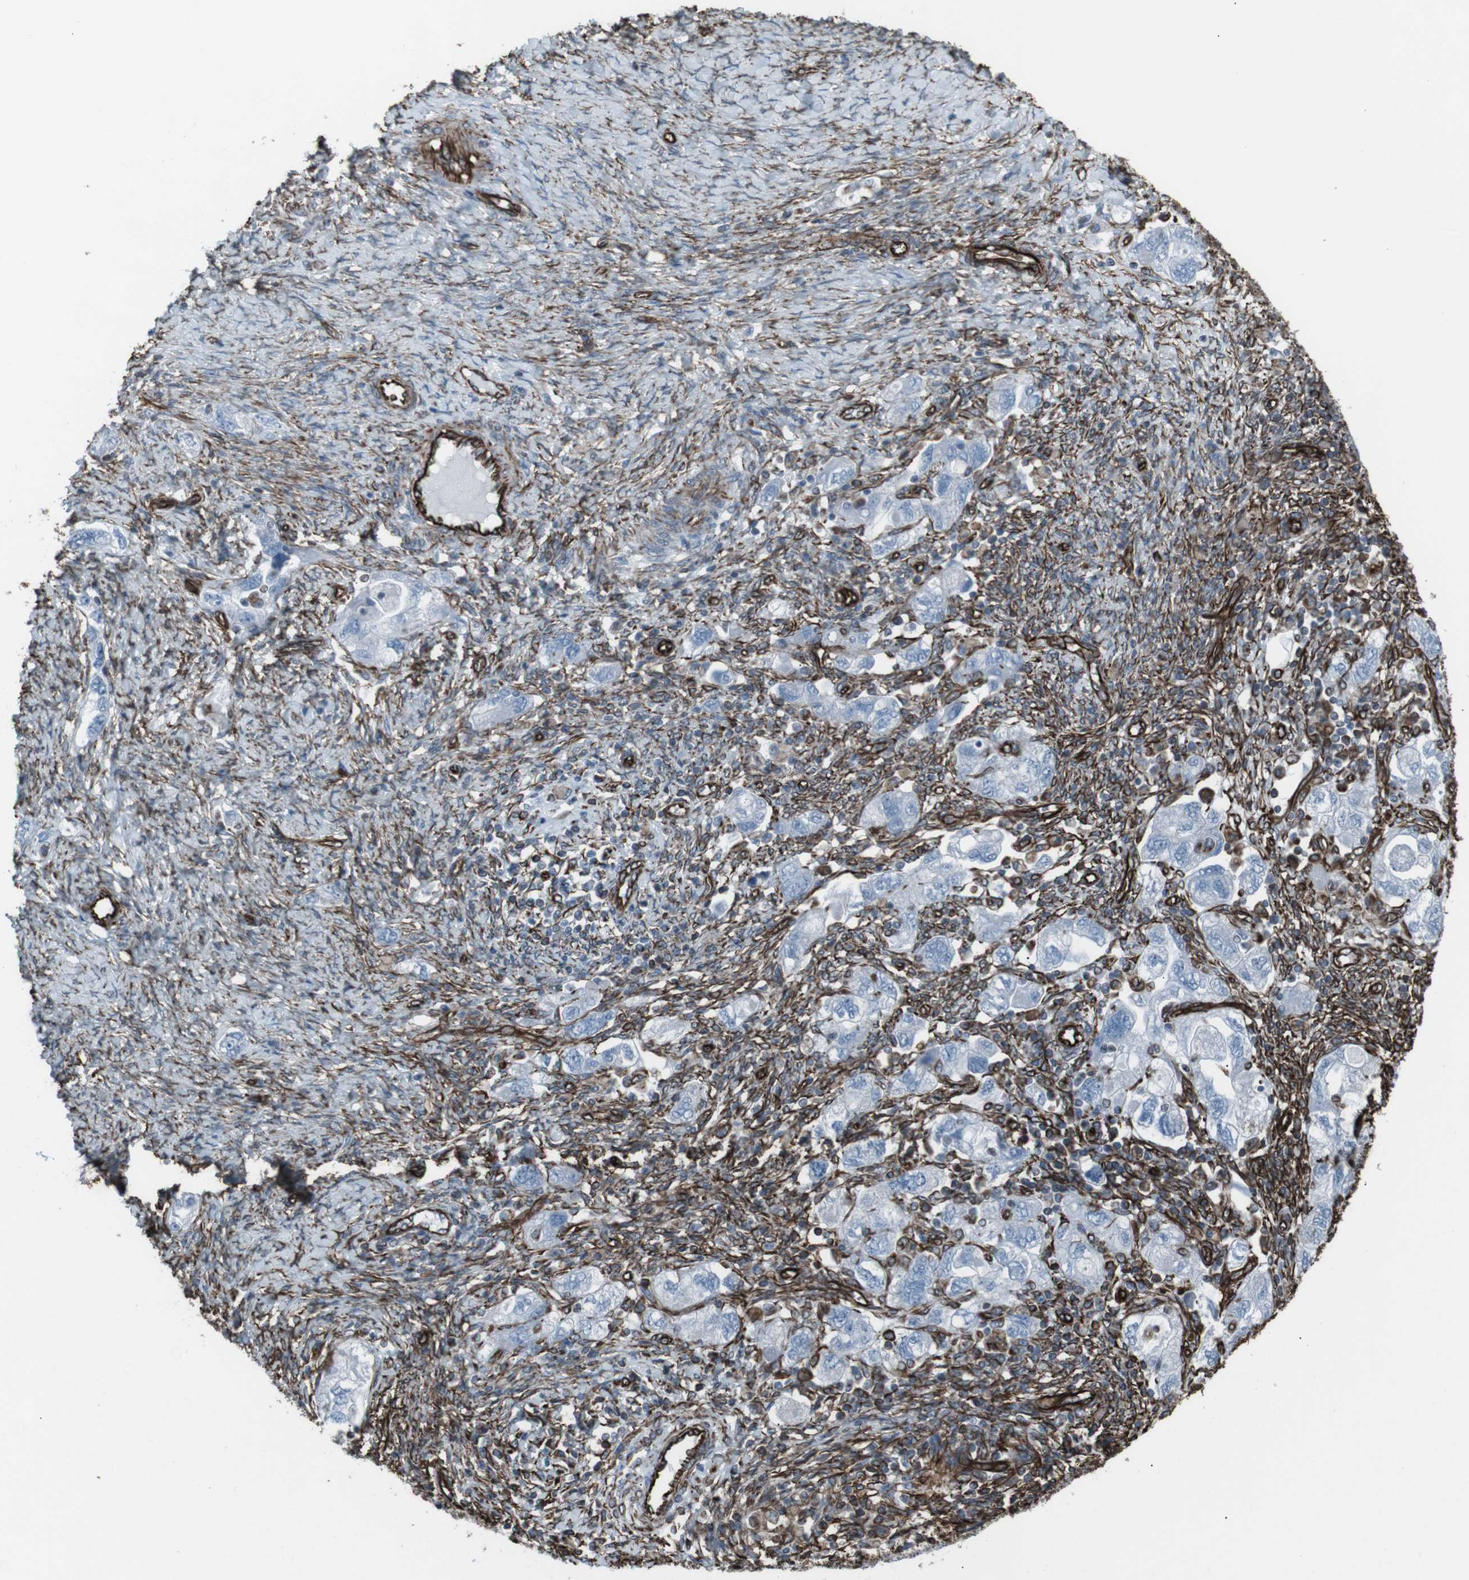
{"staining": {"intensity": "negative", "quantity": "none", "location": "none"}, "tissue": "ovarian cancer", "cell_type": "Tumor cells", "image_type": "cancer", "snomed": [{"axis": "morphology", "description": "Carcinoma, NOS"}, {"axis": "morphology", "description": "Cystadenocarcinoma, serous, NOS"}, {"axis": "topography", "description": "Ovary"}], "caption": "Tumor cells show no significant expression in ovarian carcinoma.", "gene": "ZDHHC6", "patient": {"sex": "female", "age": 69}}